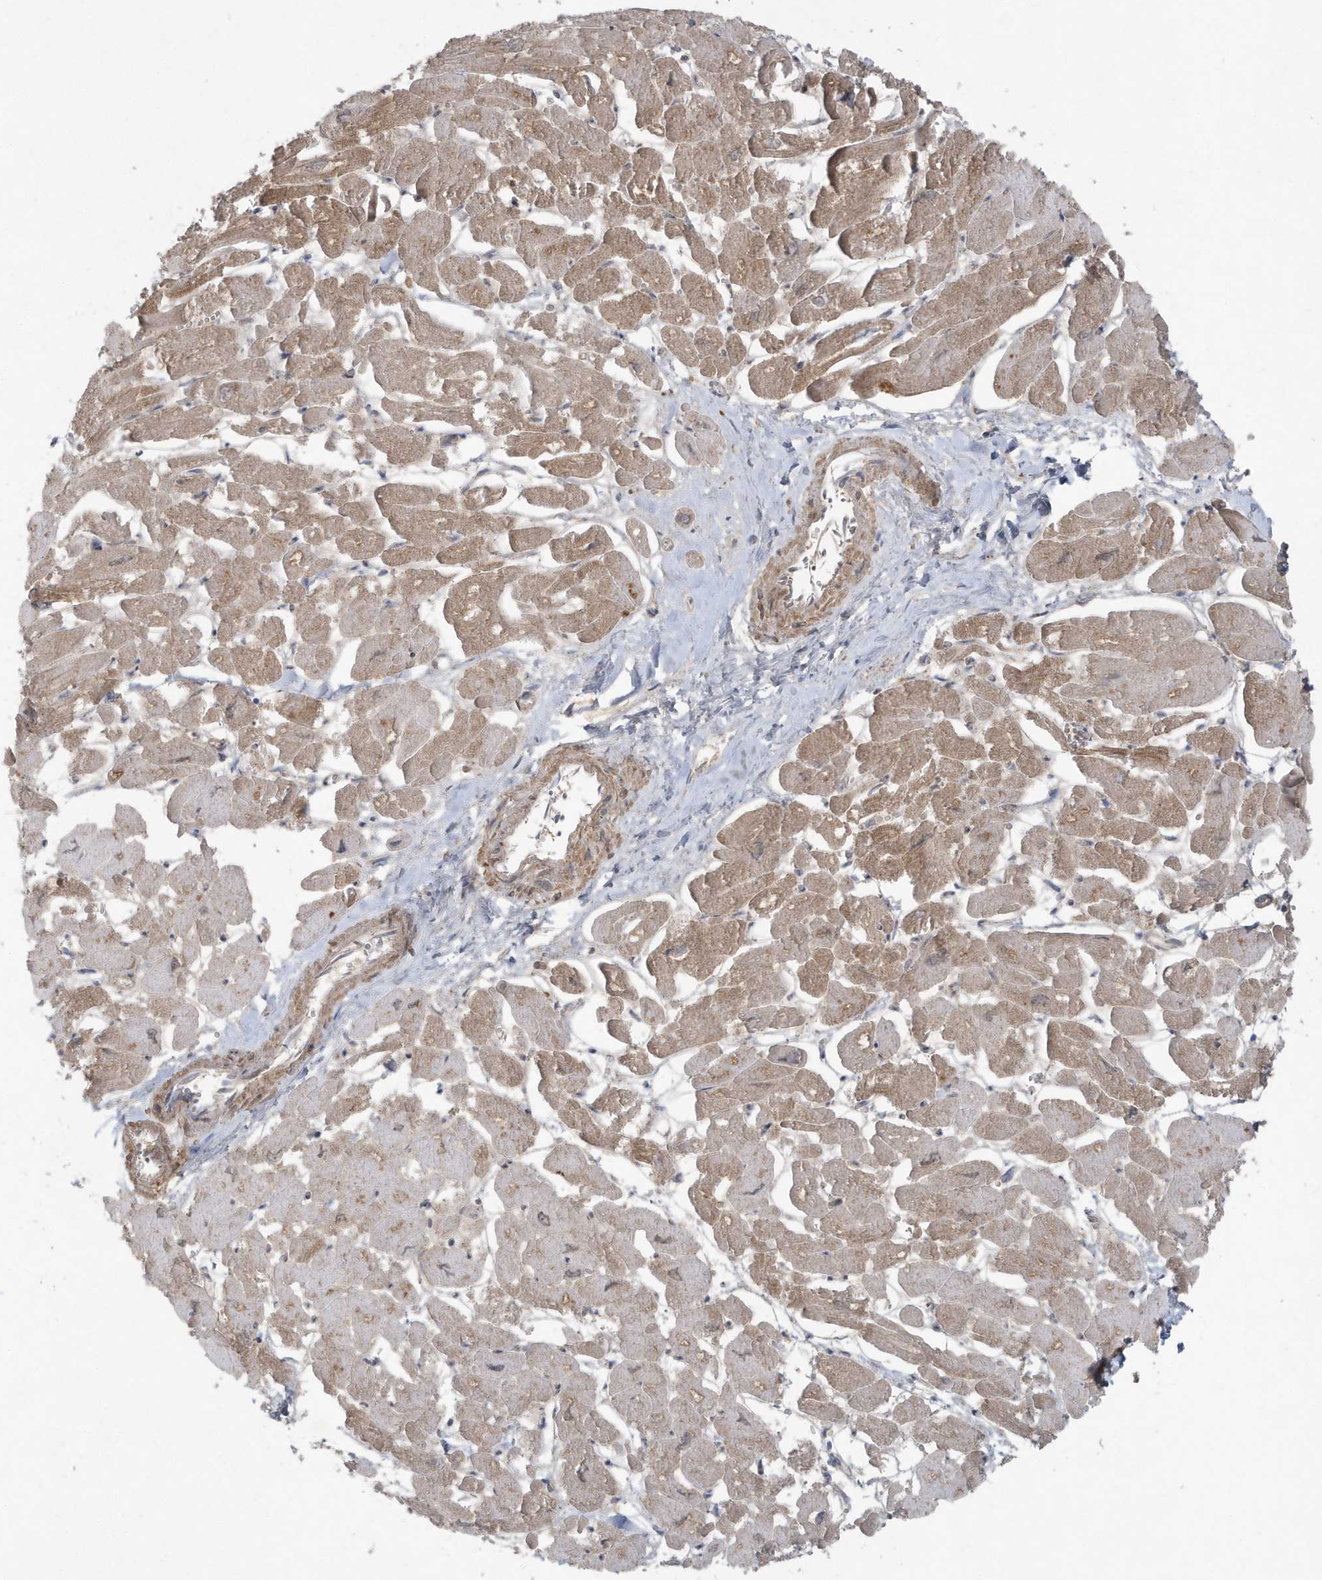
{"staining": {"intensity": "weak", "quantity": ">75%", "location": "cytoplasmic/membranous"}, "tissue": "heart muscle", "cell_type": "Cardiomyocytes", "image_type": "normal", "snomed": [{"axis": "morphology", "description": "Normal tissue, NOS"}, {"axis": "topography", "description": "Heart"}], "caption": "Heart muscle stained with a protein marker displays weak staining in cardiomyocytes.", "gene": "C1RL", "patient": {"sex": "male", "age": 54}}